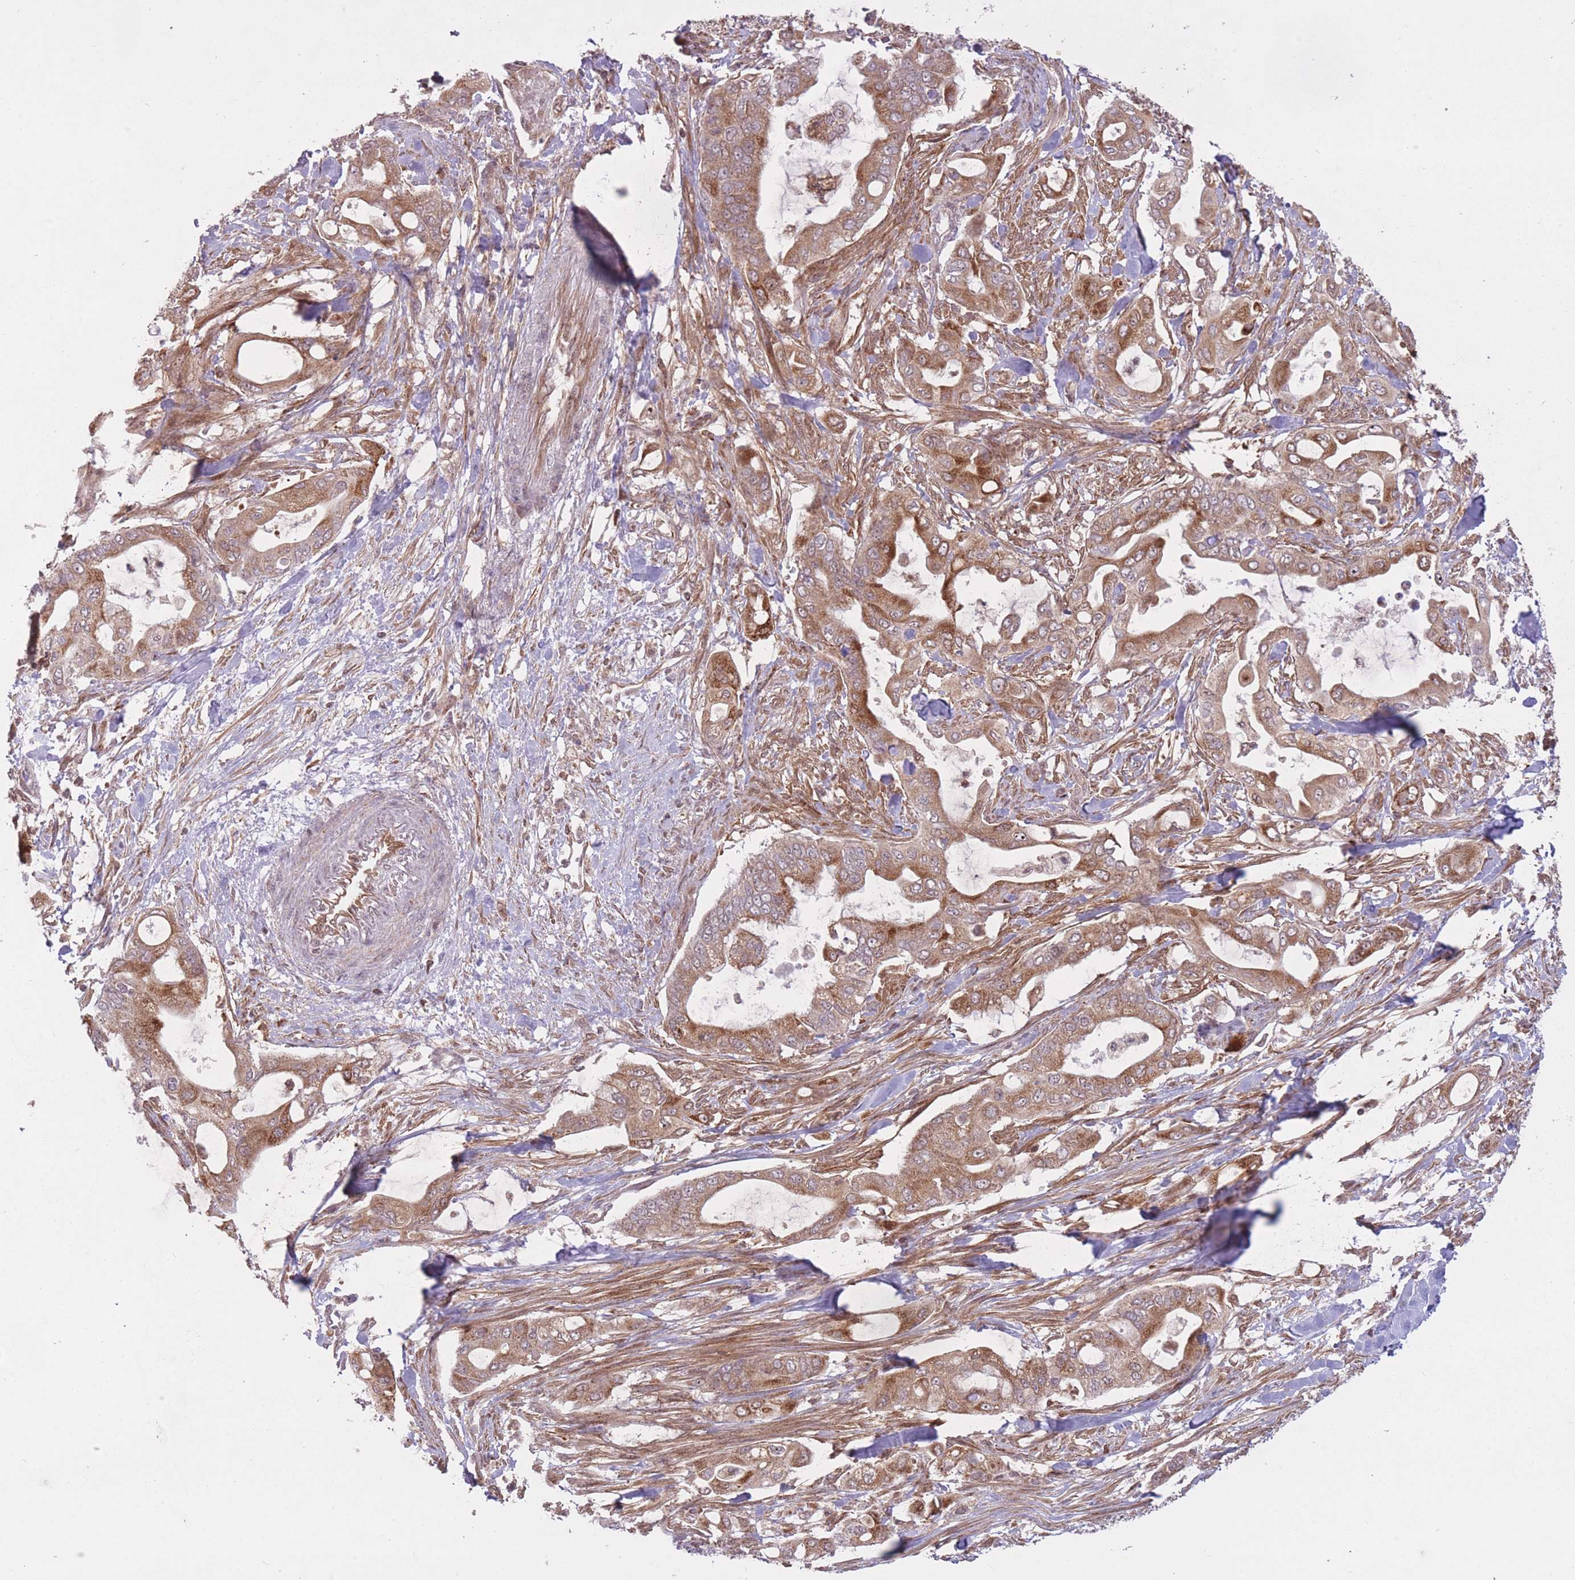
{"staining": {"intensity": "moderate", "quantity": "25%-75%", "location": "cytoplasmic/membranous"}, "tissue": "pancreatic cancer", "cell_type": "Tumor cells", "image_type": "cancer", "snomed": [{"axis": "morphology", "description": "Adenocarcinoma, NOS"}, {"axis": "topography", "description": "Pancreas"}], "caption": "The immunohistochemical stain shows moderate cytoplasmic/membranous expression in tumor cells of pancreatic cancer tissue. (DAB = brown stain, brightfield microscopy at high magnification).", "gene": "DPYSL4", "patient": {"sex": "male", "age": 57}}